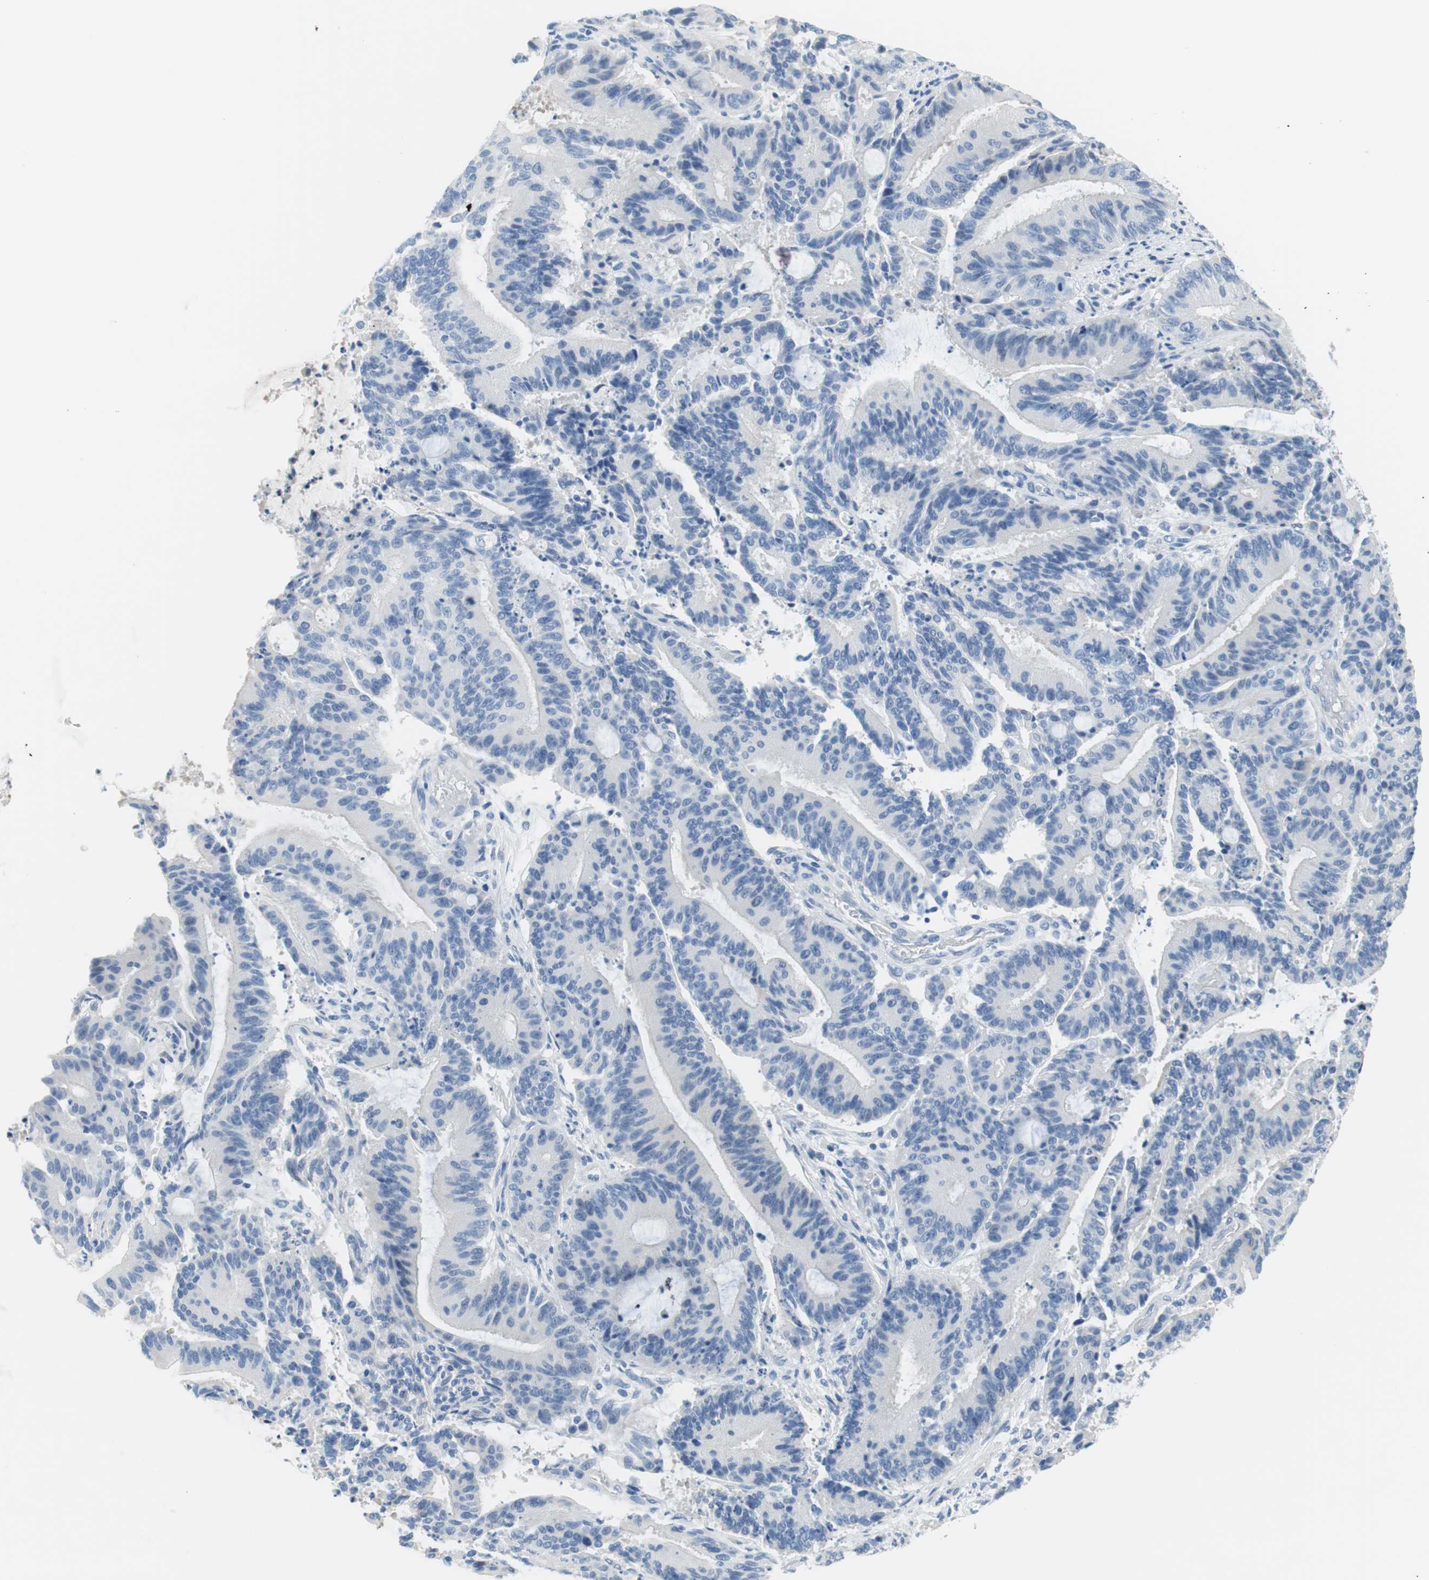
{"staining": {"intensity": "negative", "quantity": "none", "location": "none"}, "tissue": "liver cancer", "cell_type": "Tumor cells", "image_type": "cancer", "snomed": [{"axis": "morphology", "description": "Cholangiocarcinoma"}, {"axis": "topography", "description": "Liver"}], "caption": "Protein analysis of liver cholangiocarcinoma shows no significant expression in tumor cells.", "gene": "MYH1", "patient": {"sex": "female", "age": 73}}